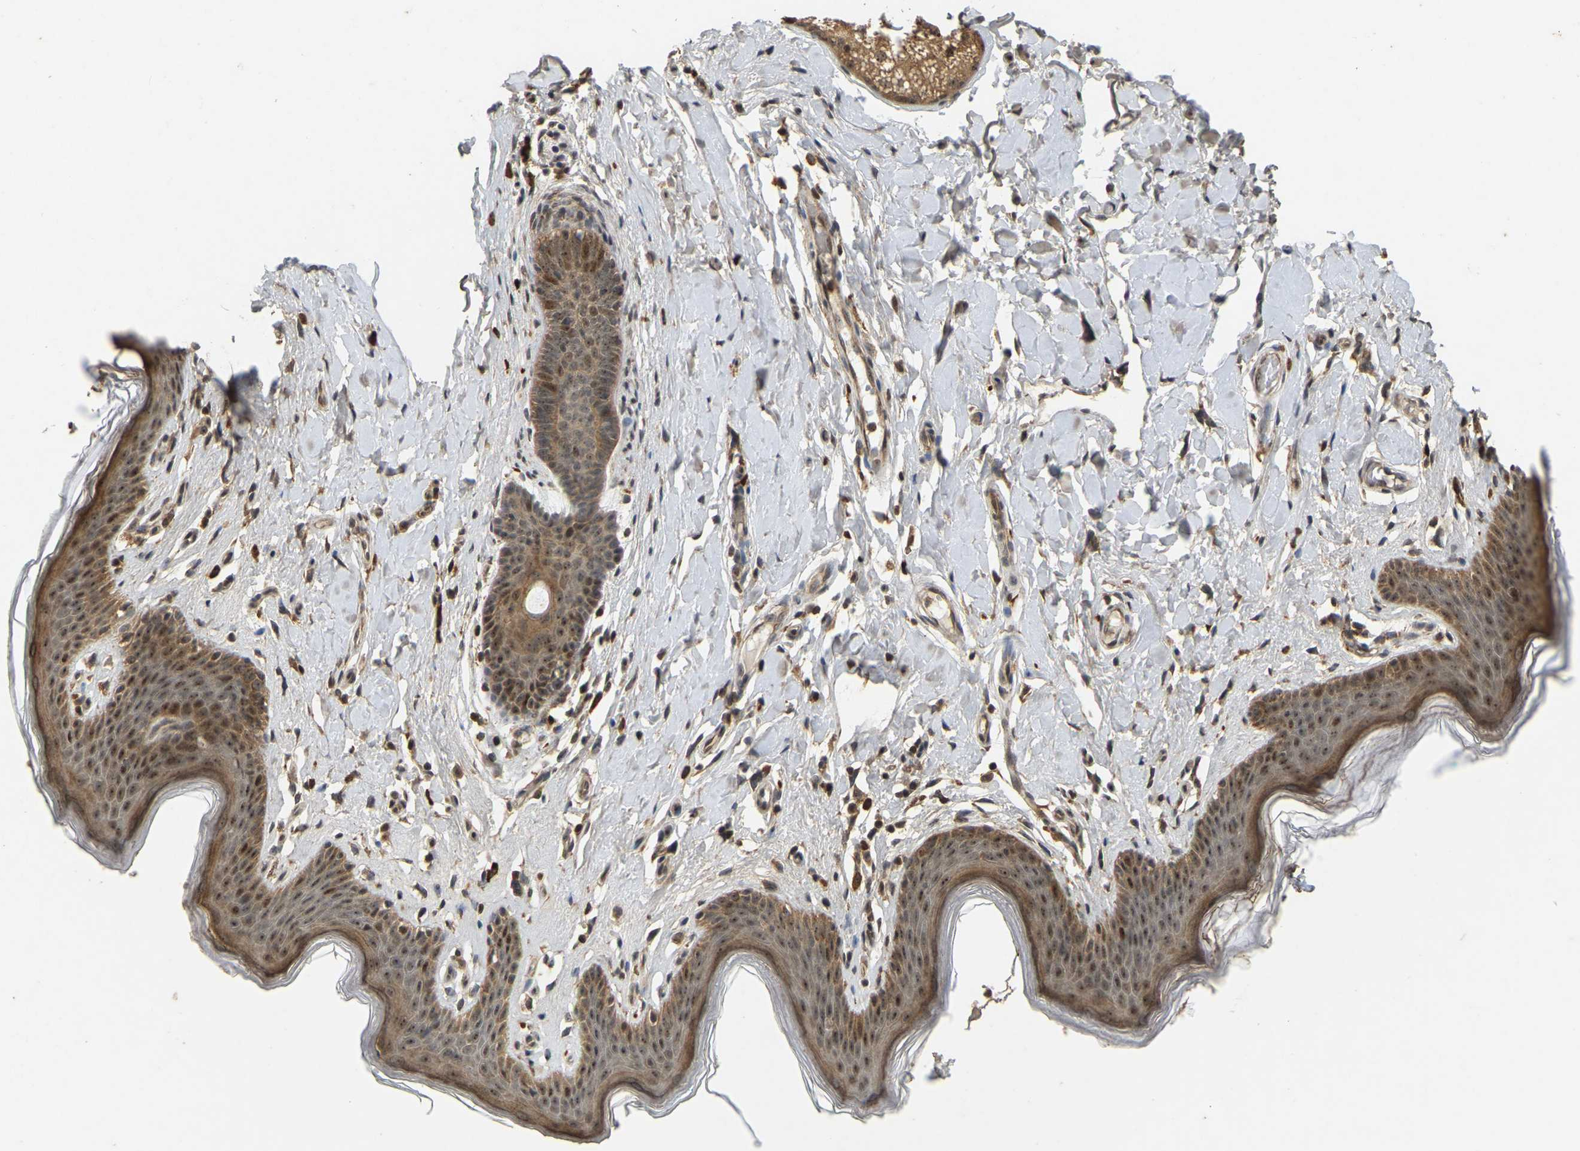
{"staining": {"intensity": "strong", "quantity": ">75%", "location": "cytoplasmic/membranous,nuclear"}, "tissue": "skin", "cell_type": "Epidermal cells", "image_type": "normal", "snomed": [{"axis": "morphology", "description": "Normal tissue, NOS"}, {"axis": "topography", "description": "Vulva"}], "caption": "Skin stained with immunohistochemistry demonstrates strong cytoplasmic/membranous,nuclear staining in approximately >75% of epidermal cells. The staining is performed using DAB (3,3'-diaminobenzidine) brown chromogen to label protein expression. The nuclei are counter-stained blue using hematoxylin.", "gene": "BRF2", "patient": {"sex": "female", "age": 66}}